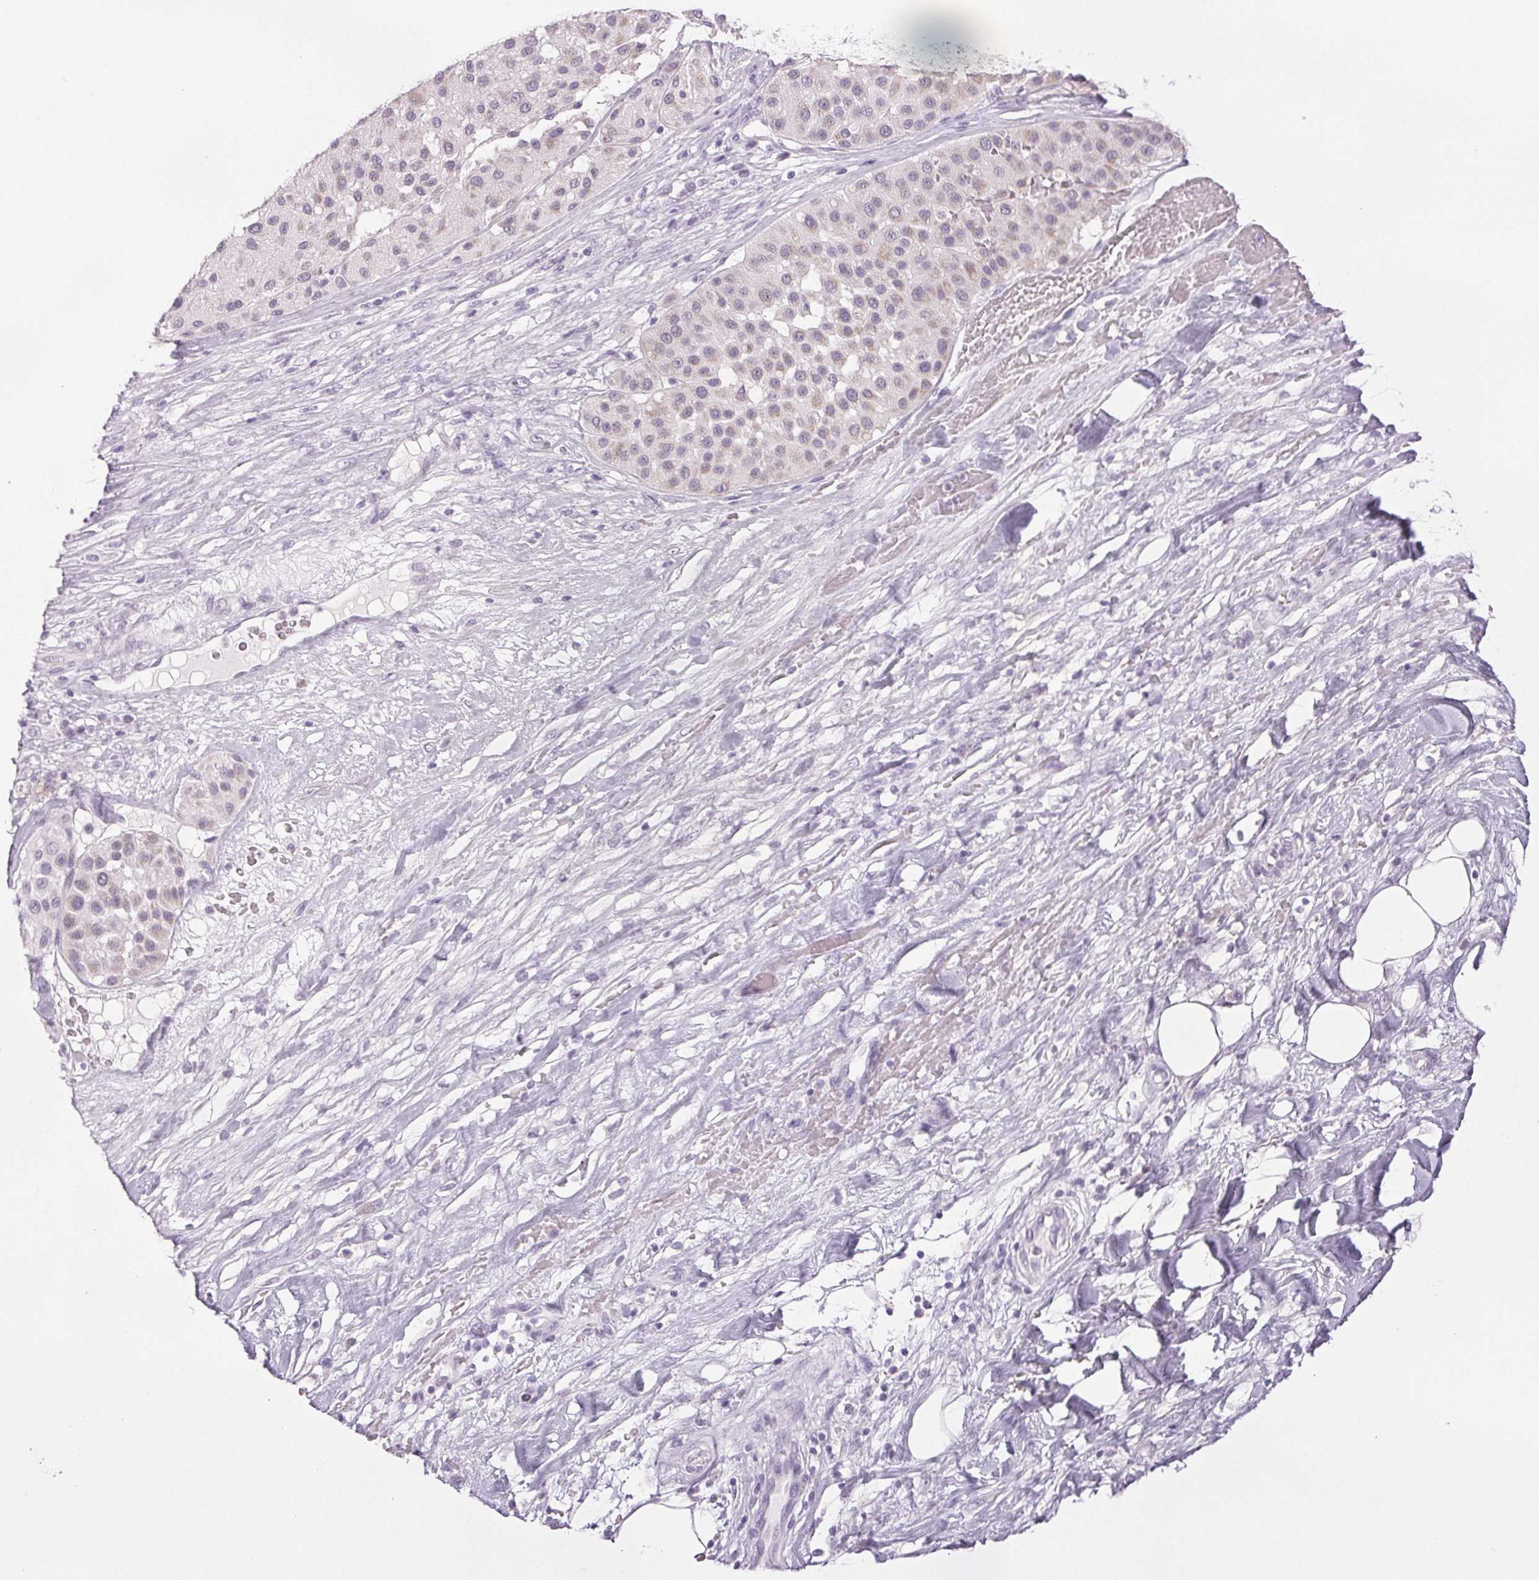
{"staining": {"intensity": "negative", "quantity": "none", "location": "none"}, "tissue": "melanoma", "cell_type": "Tumor cells", "image_type": "cancer", "snomed": [{"axis": "morphology", "description": "Malignant melanoma, Metastatic site"}, {"axis": "topography", "description": "Smooth muscle"}], "caption": "DAB immunohistochemical staining of human malignant melanoma (metastatic site) displays no significant staining in tumor cells. The staining was performed using DAB to visualize the protein expression in brown, while the nuclei were stained in blue with hematoxylin (Magnification: 20x).", "gene": "COL7A1", "patient": {"sex": "male", "age": 41}}